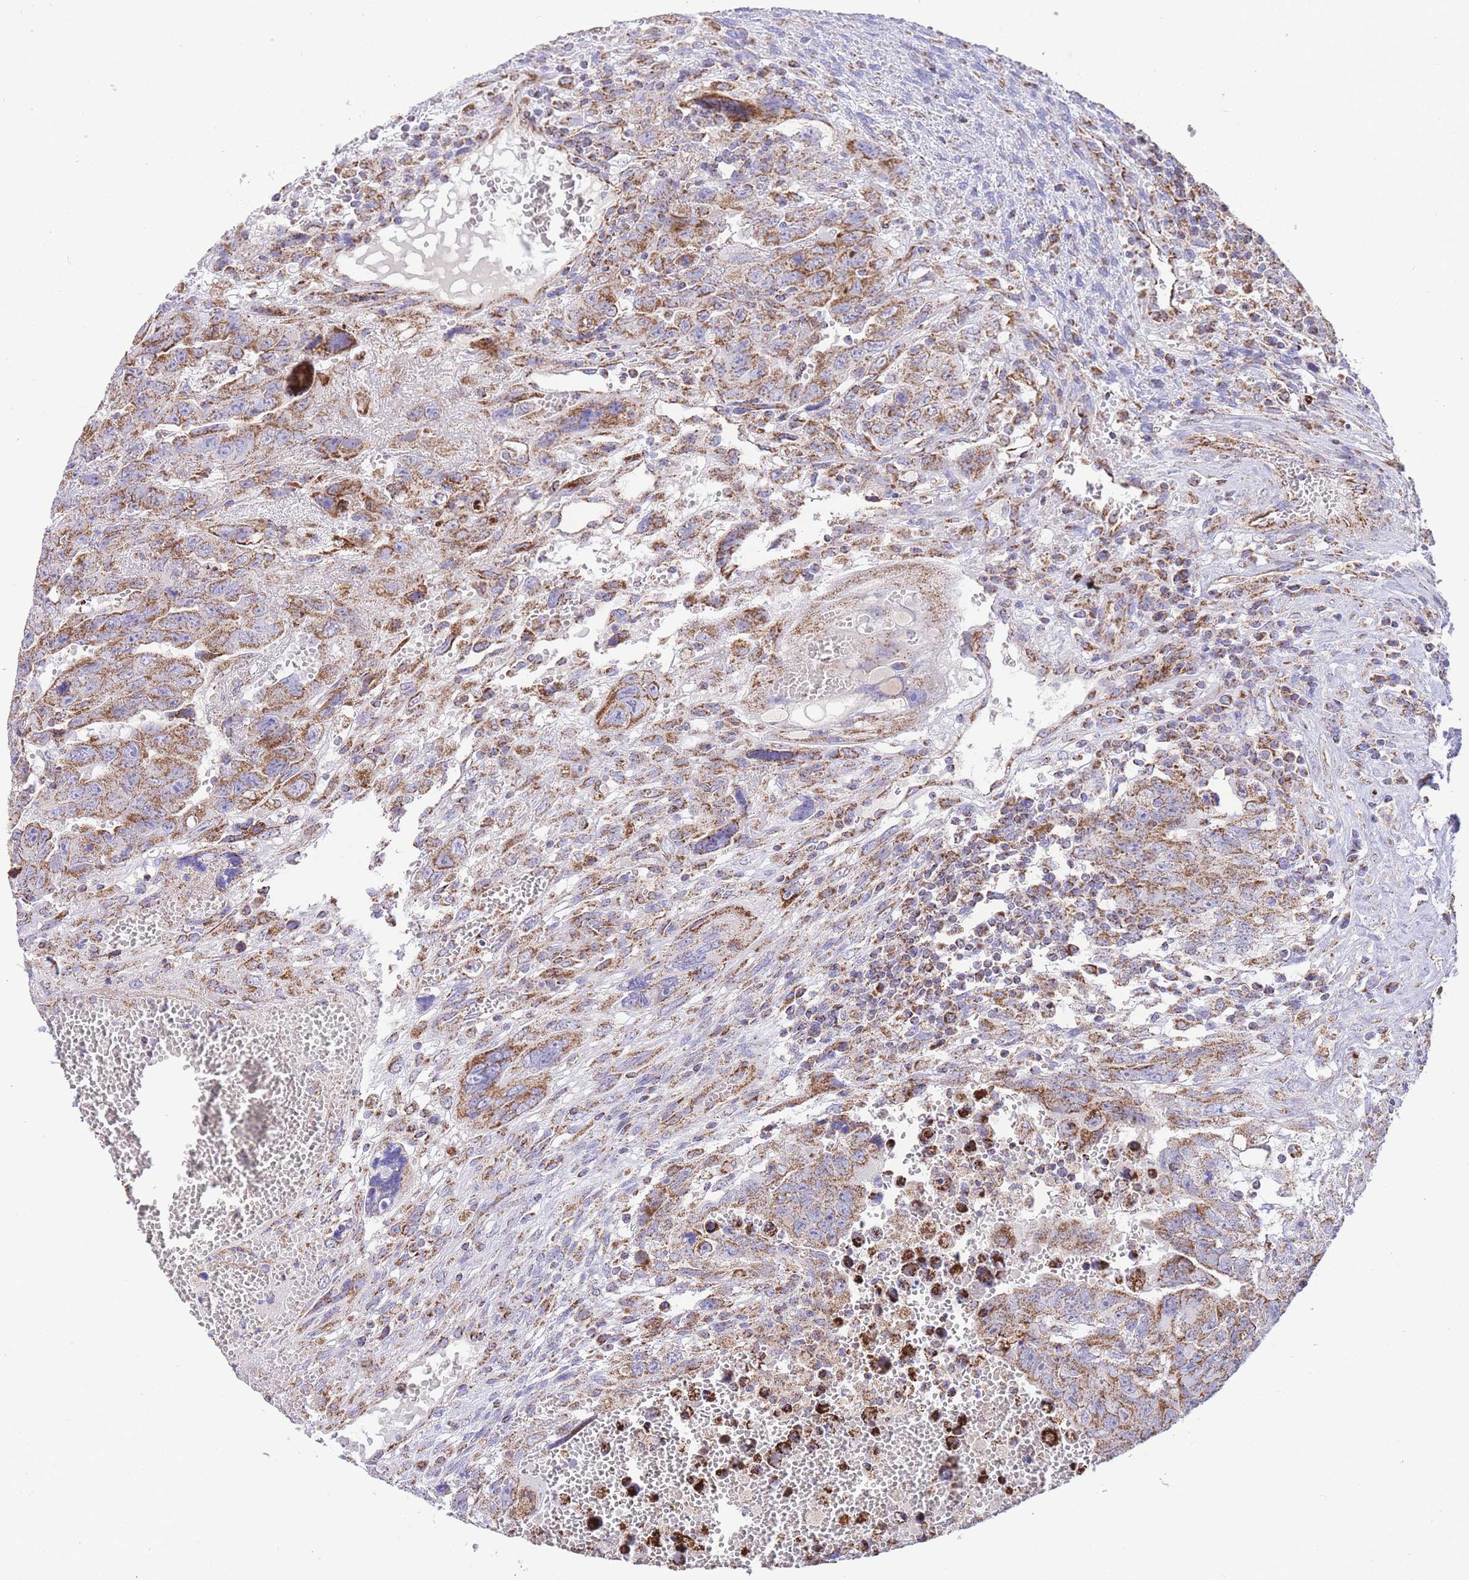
{"staining": {"intensity": "moderate", "quantity": ">75%", "location": "cytoplasmic/membranous"}, "tissue": "testis cancer", "cell_type": "Tumor cells", "image_type": "cancer", "snomed": [{"axis": "morphology", "description": "Carcinoma, Embryonal, NOS"}, {"axis": "topography", "description": "Testis"}], "caption": "Protein expression analysis of testis embryonal carcinoma displays moderate cytoplasmic/membranous positivity in approximately >75% of tumor cells.", "gene": "GSTM1", "patient": {"sex": "male", "age": 28}}